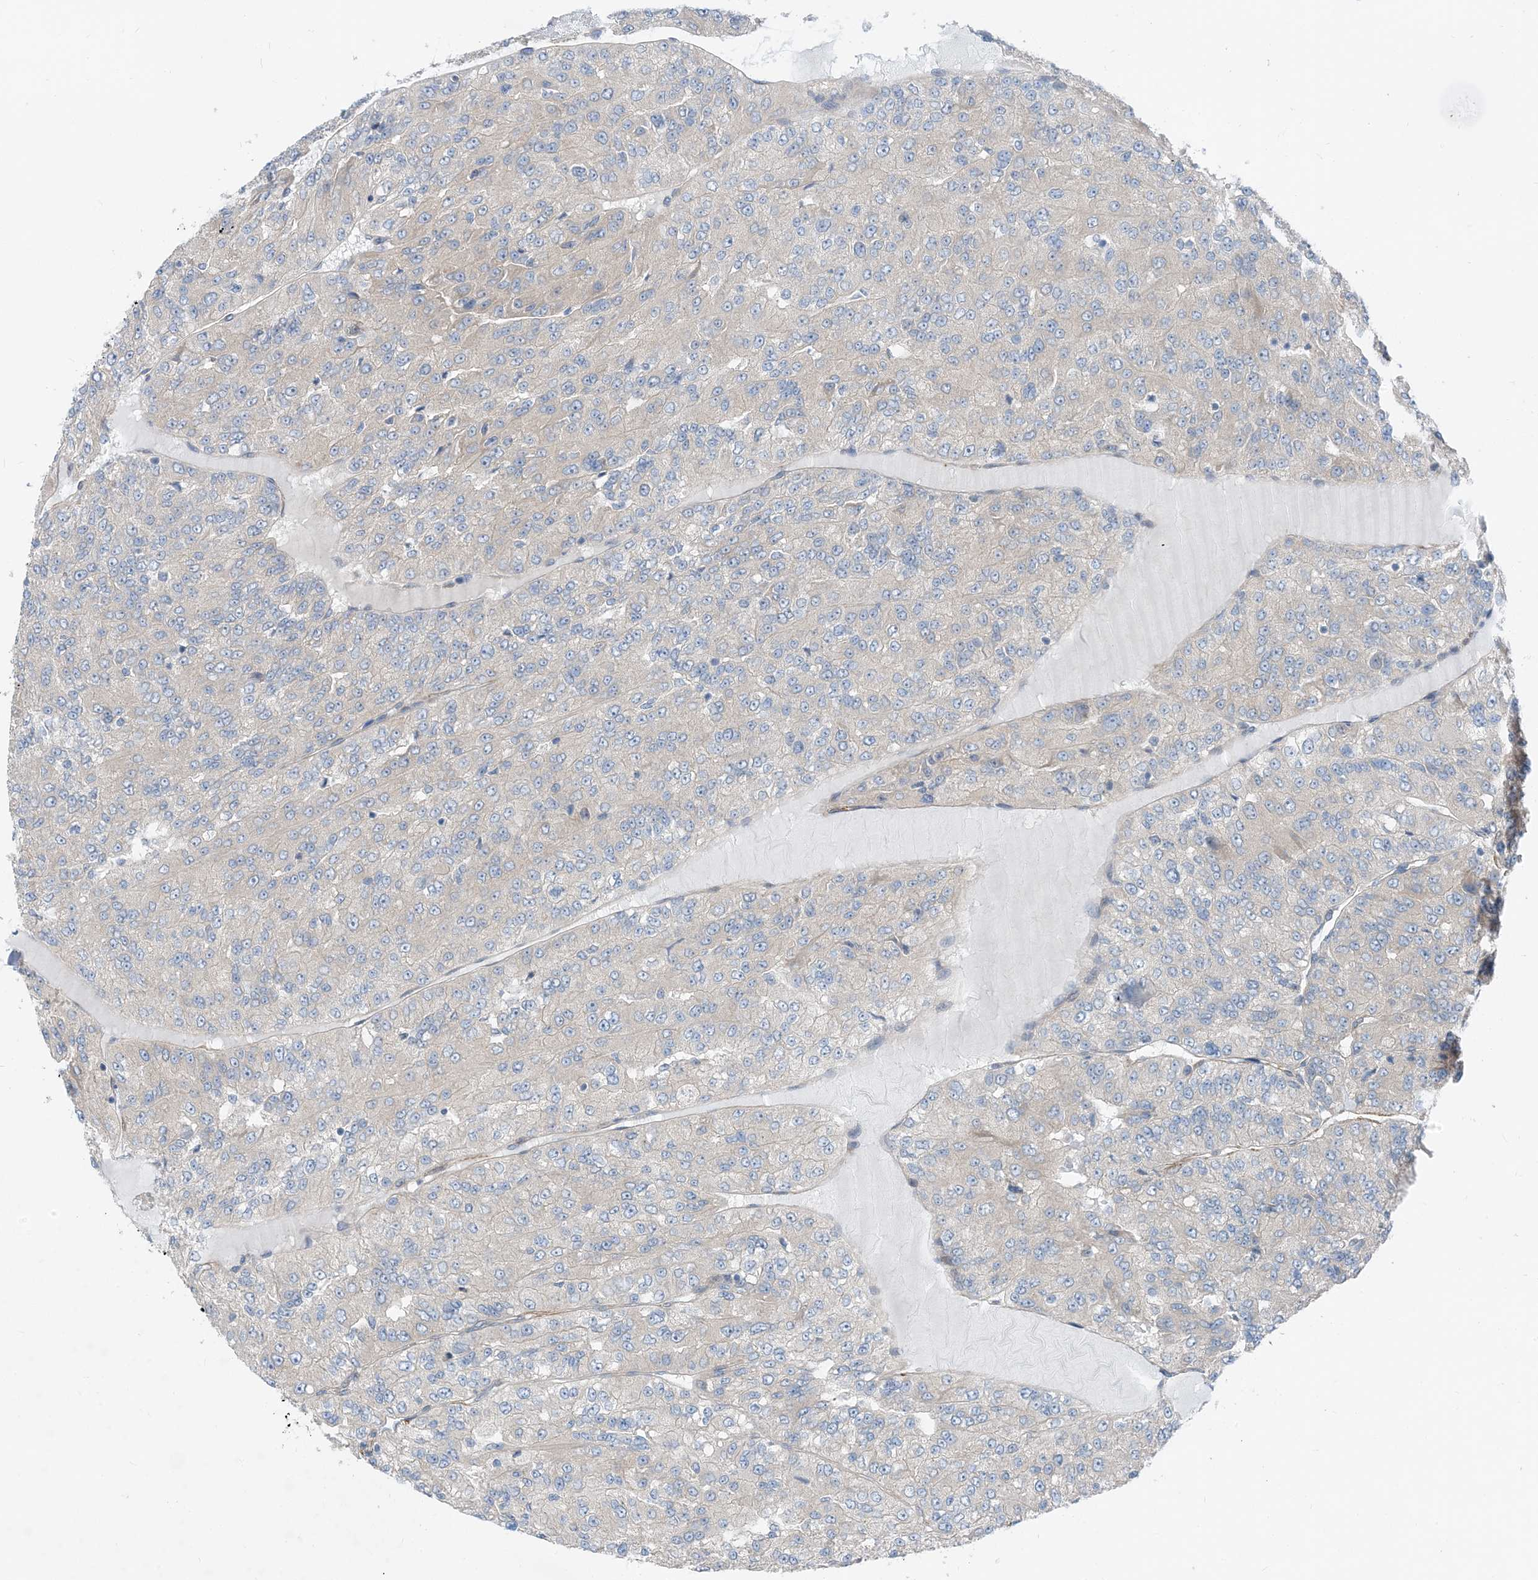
{"staining": {"intensity": "weak", "quantity": "<25%", "location": "cytoplasmic/membranous"}, "tissue": "renal cancer", "cell_type": "Tumor cells", "image_type": "cancer", "snomed": [{"axis": "morphology", "description": "Adenocarcinoma, NOS"}, {"axis": "topography", "description": "Kidney"}], "caption": "Renal adenocarcinoma stained for a protein using IHC reveals no staining tumor cells.", "gene": "PLEKHA3", "patient": {"sex": "female", "age": 63}}